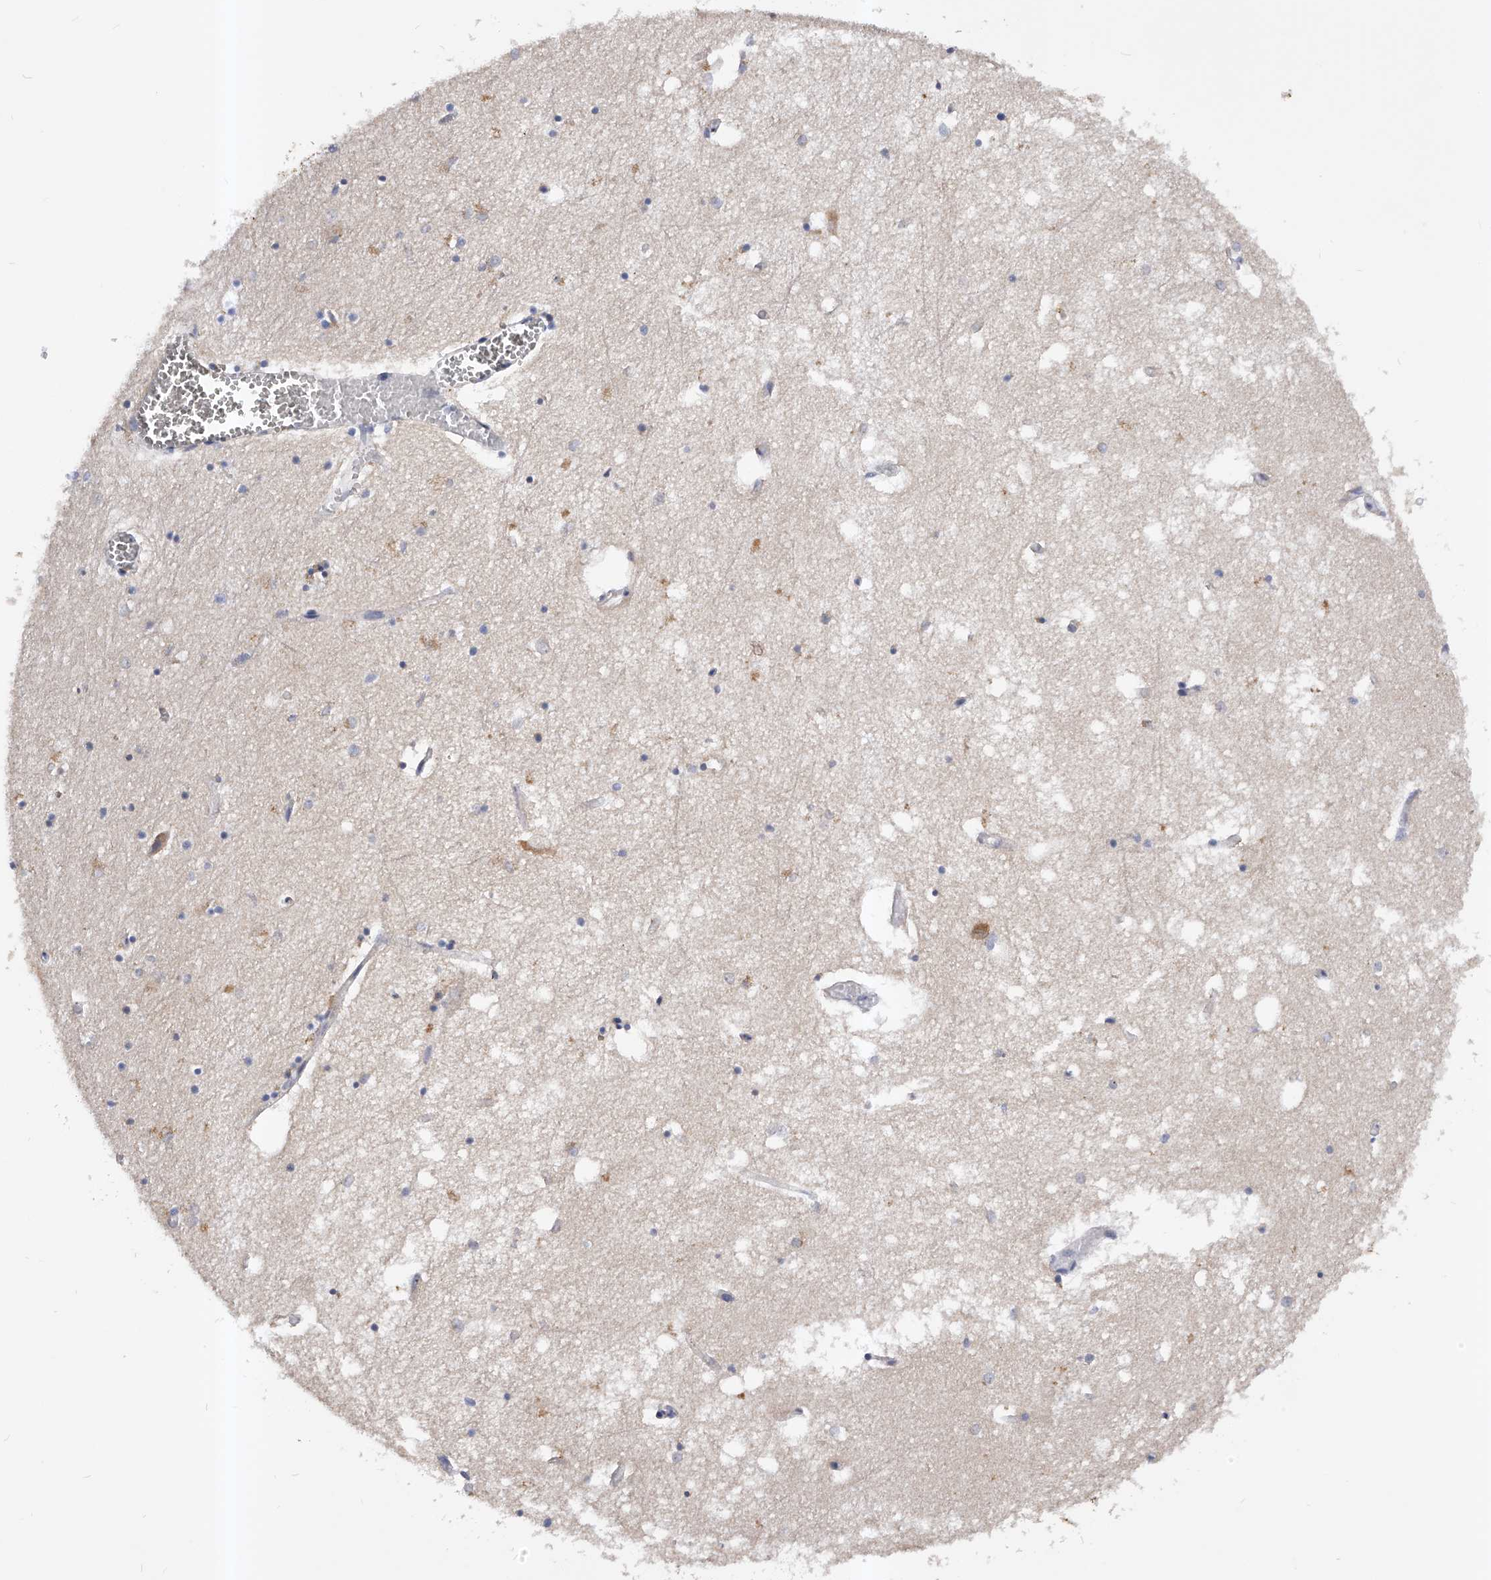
{"staining": {"intensity": "moderate", "quantity": "<25%", "location": "cytoplasmic/membranous"}, "tissue": "hippocampus", "cell_type": "Glial cells", "image_type": "normal", "snomed": [{"axis": "morphology", "description": "Normal tissue, NOS"}, {"axis": "topography", "description": "Hippocampus"}], "caption": "DAB immunohistochemical staining of unremarkable human hippocampus demonstrates moderate cytoplasmic/membranous protein positivity in about <25% of glial cells.", "gene": "ARL4C", "patient": {"sex": "male", "age": 70}}